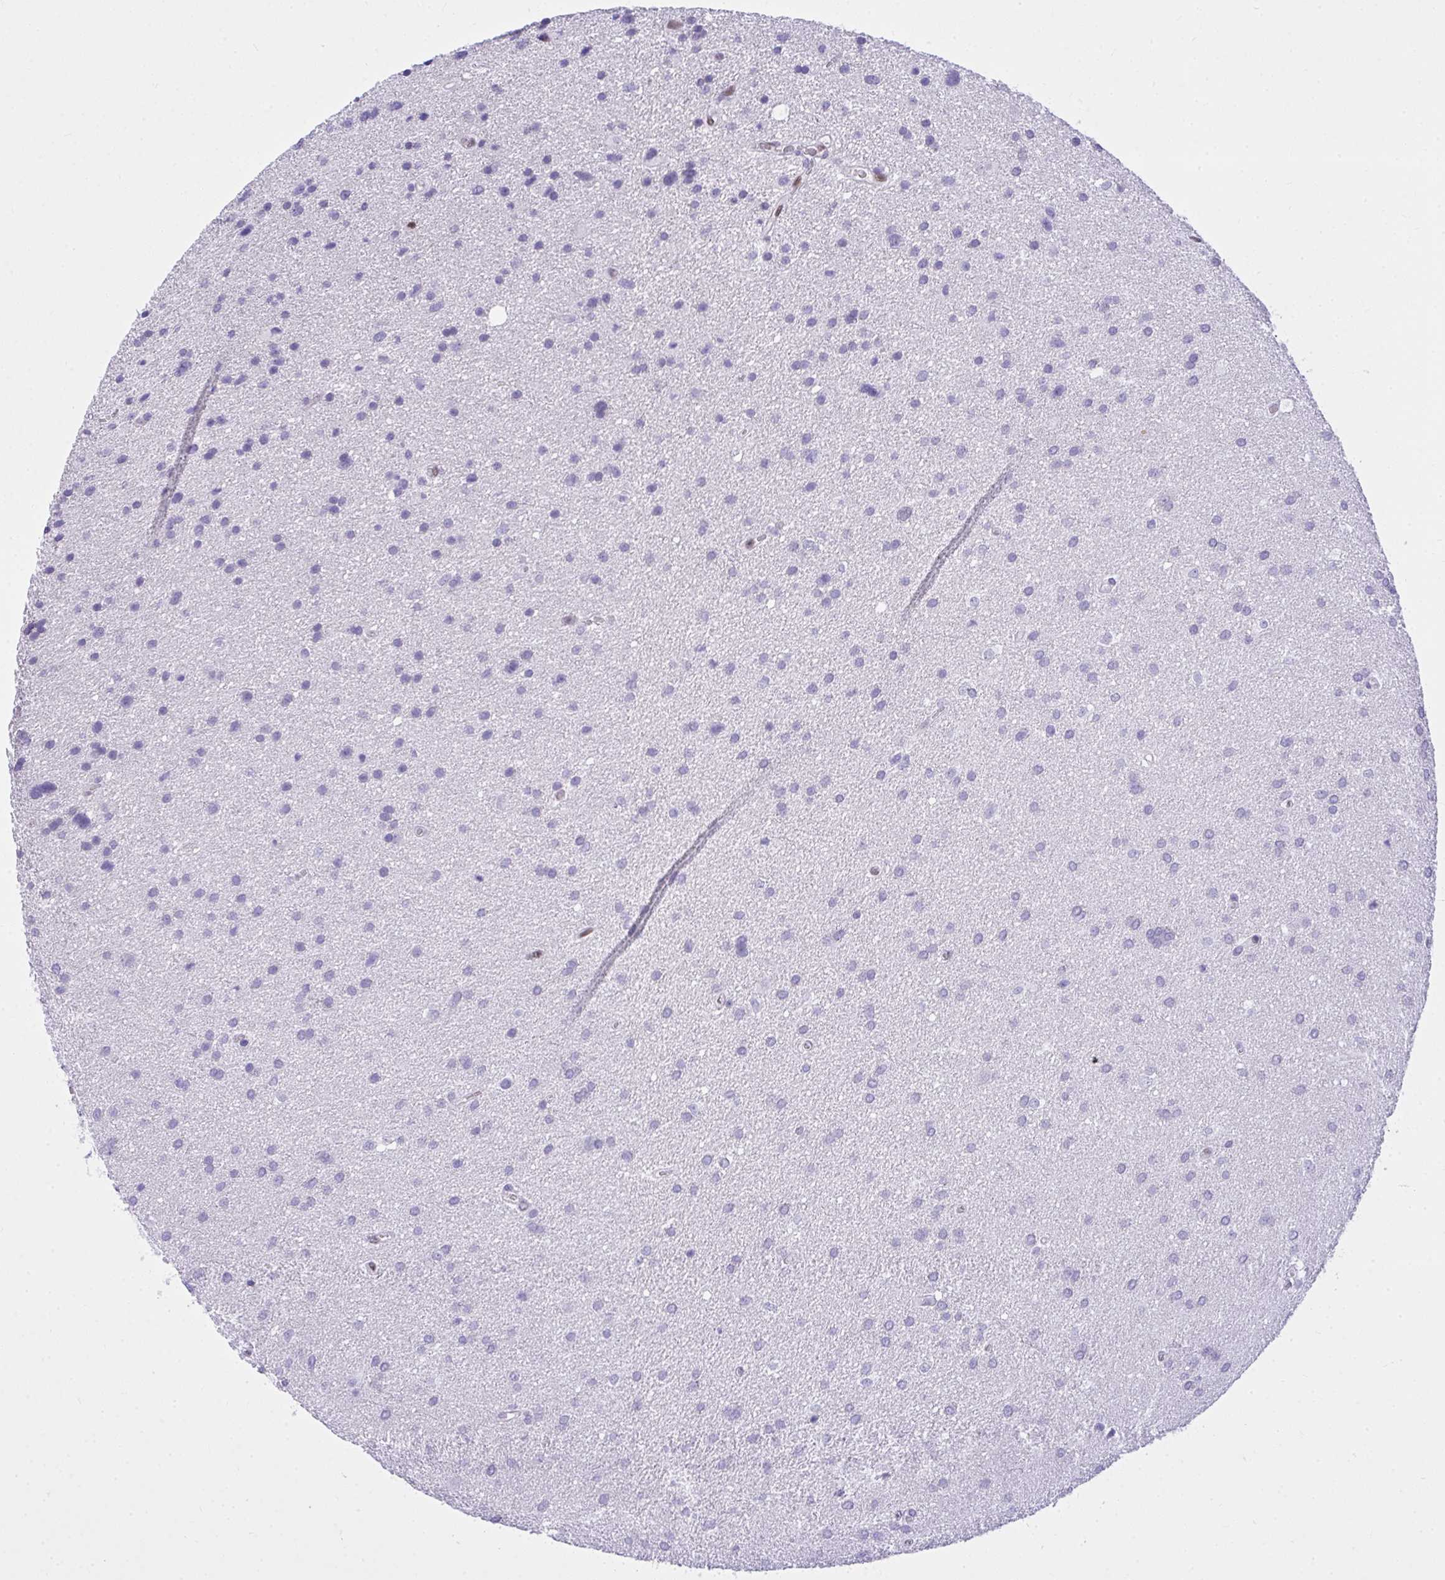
{"staining": {"intensity": "negative", "quantity": "none", "location": "none"}, "tissue": "glioma", "cell_type": "Tumor cells", "image_type": "cancer", "snomed": [{"axis": "morphology", "description": "Glioma, malignant, Low grade"}, {"axis": "topography", "description": "Brain"}], "caption": "Immunohistochemistry (IHC) histopathology image of neoplastic tissue: glioma stained with DAB exhibits no significant protein positivity in tumor cells.", "gene": "TEAD4", "patient": {"sex": "female", "age": 54}}